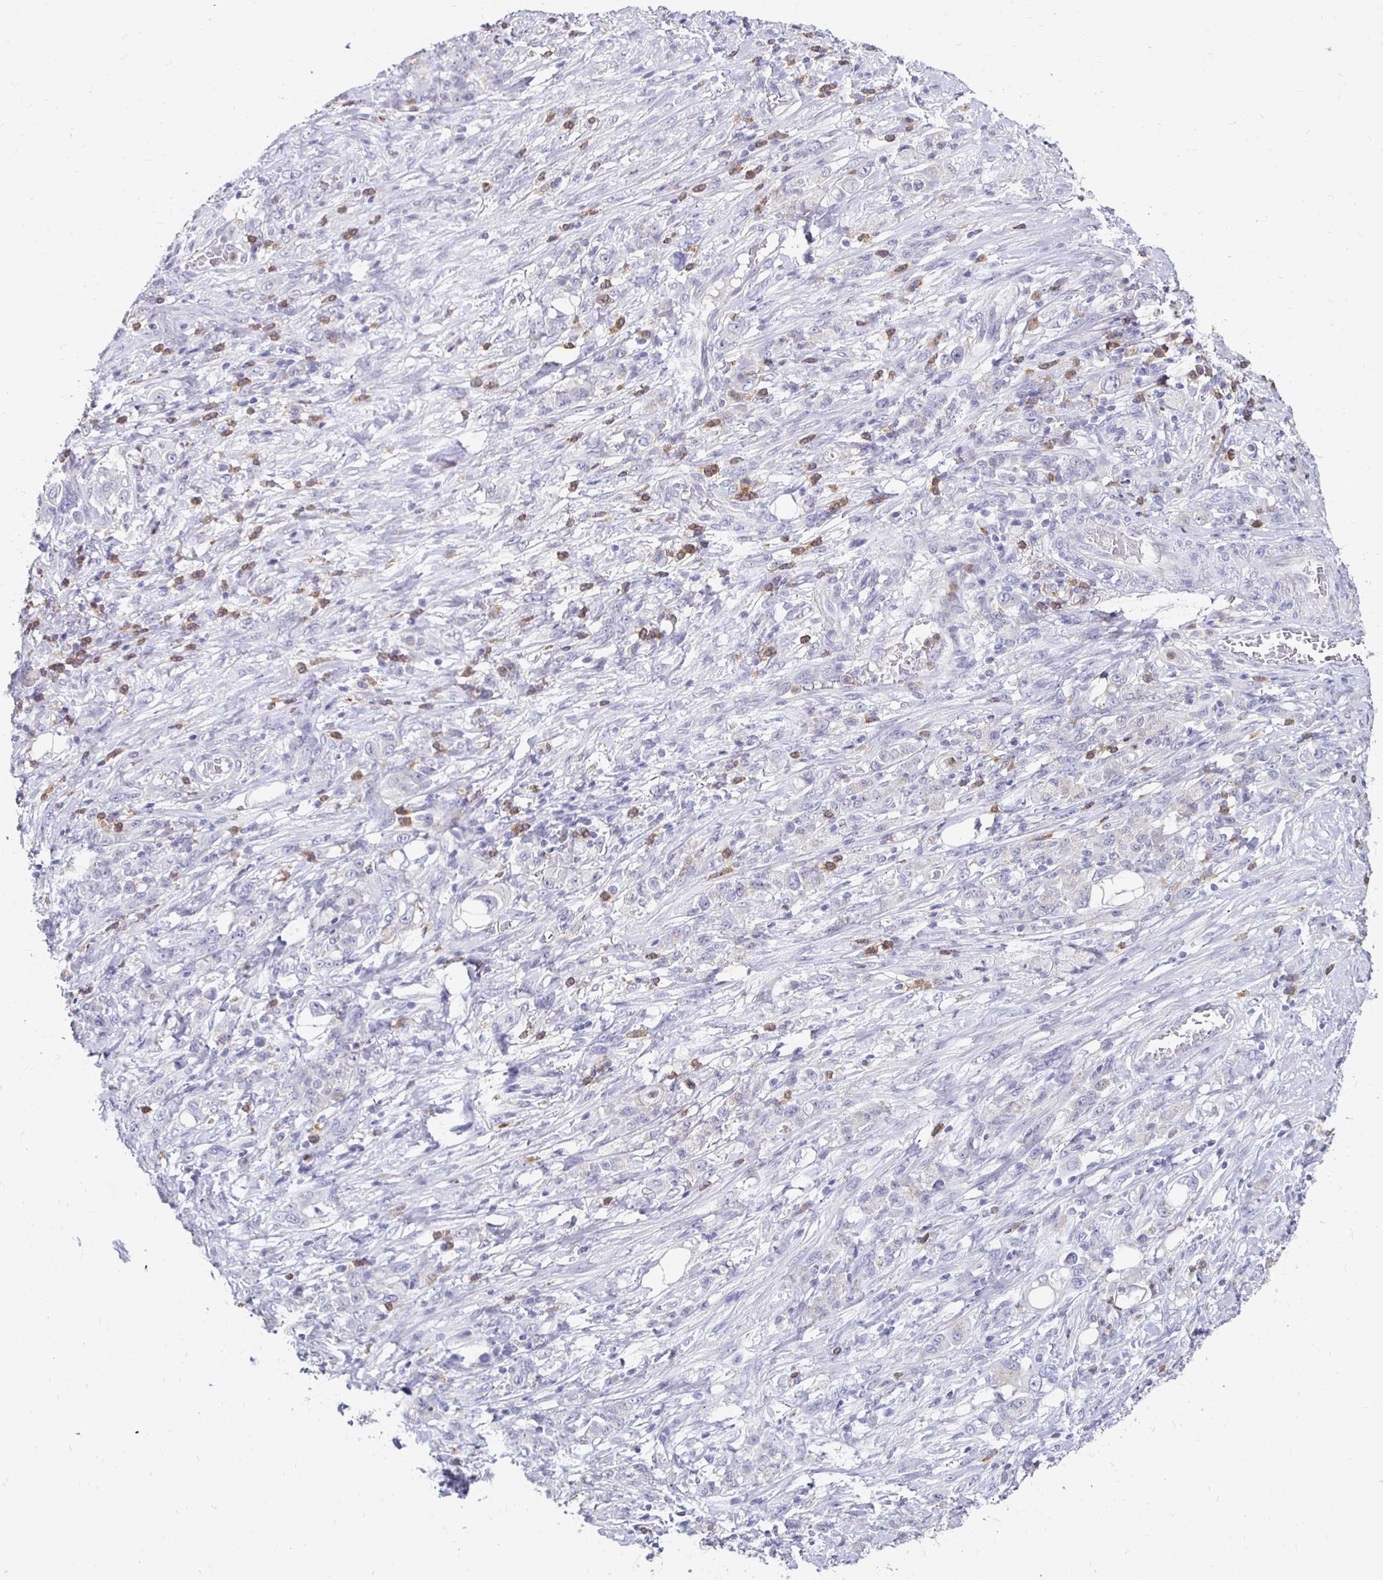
{"staining": {"intensity": "negative", "quantity": "none", "location": "none"}, "tissue": "stomach cancer", "cell_type": "Tumor cells", "image_type": "cancer", "snomed": [{"axis": "morphology", "description": "Adenocarcinoma, NOS"}, {"axis": "topography", "description": "Stomach"}], "caption": "DAB immunohistochemical staining of human stomach adenocarcinoma reveals no significant expression in tumor cells. Nuclei are stained in blue.", "gene": "GK2", "patient": {"sex": "female", "age": 79}}